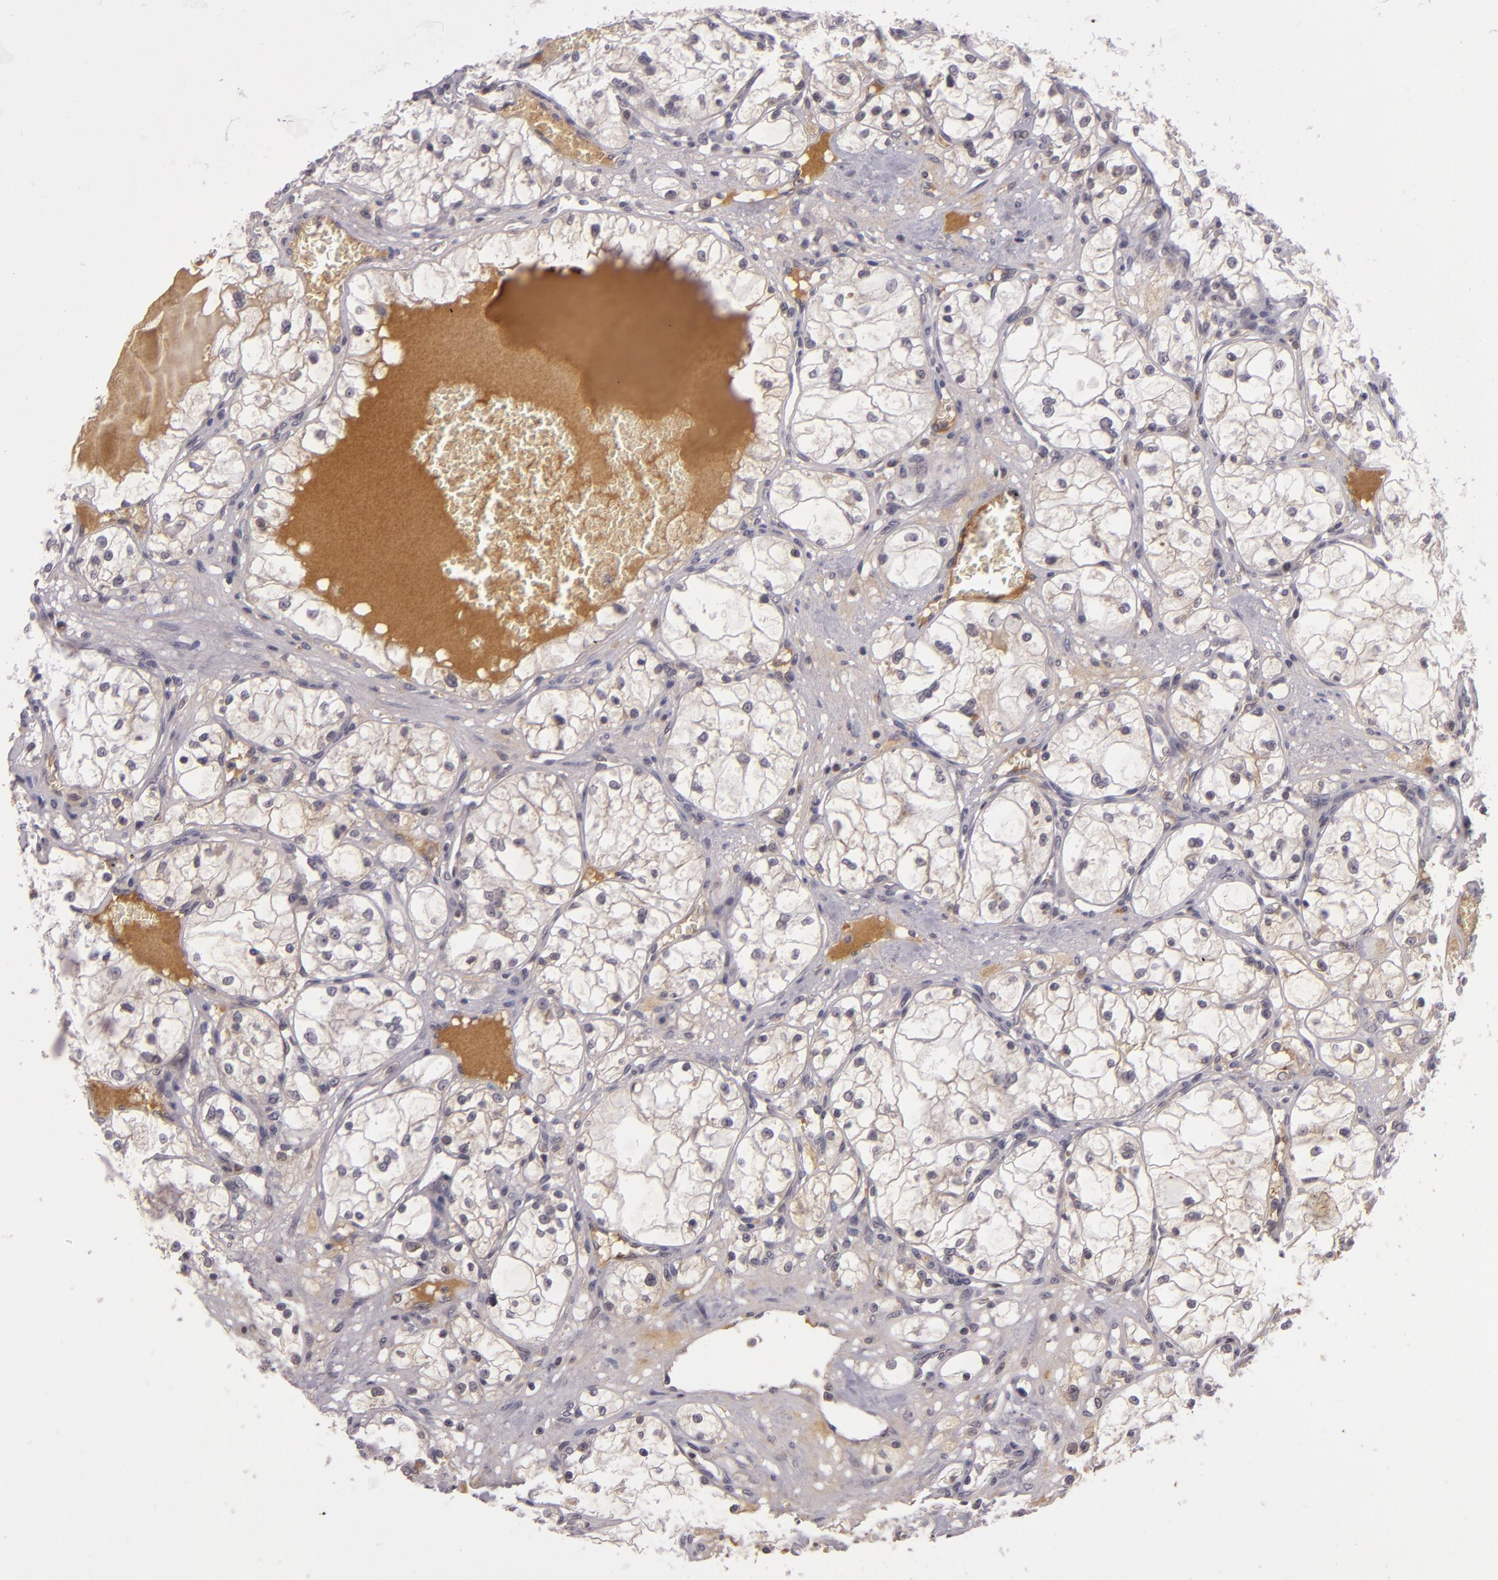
{"staining": {"intensity": "negative", "quantity": "none", "location": "none"}, "tissue": "renal cancer", "cell_type": "Tumor cells", "image_type": "cancer", "snomed": [{"axis": "morphology", "description": "Adenocarcinoma, NOS"}, {"axis": "topography", "description": "Kidney"}], "caption": "Tumor cells are negative for protein expression in human renal cancer (adenocarcinoma). Nuclei are stained in blue.", "gene": "CASP8", "patient": {"sex": "male", "age": 61}}